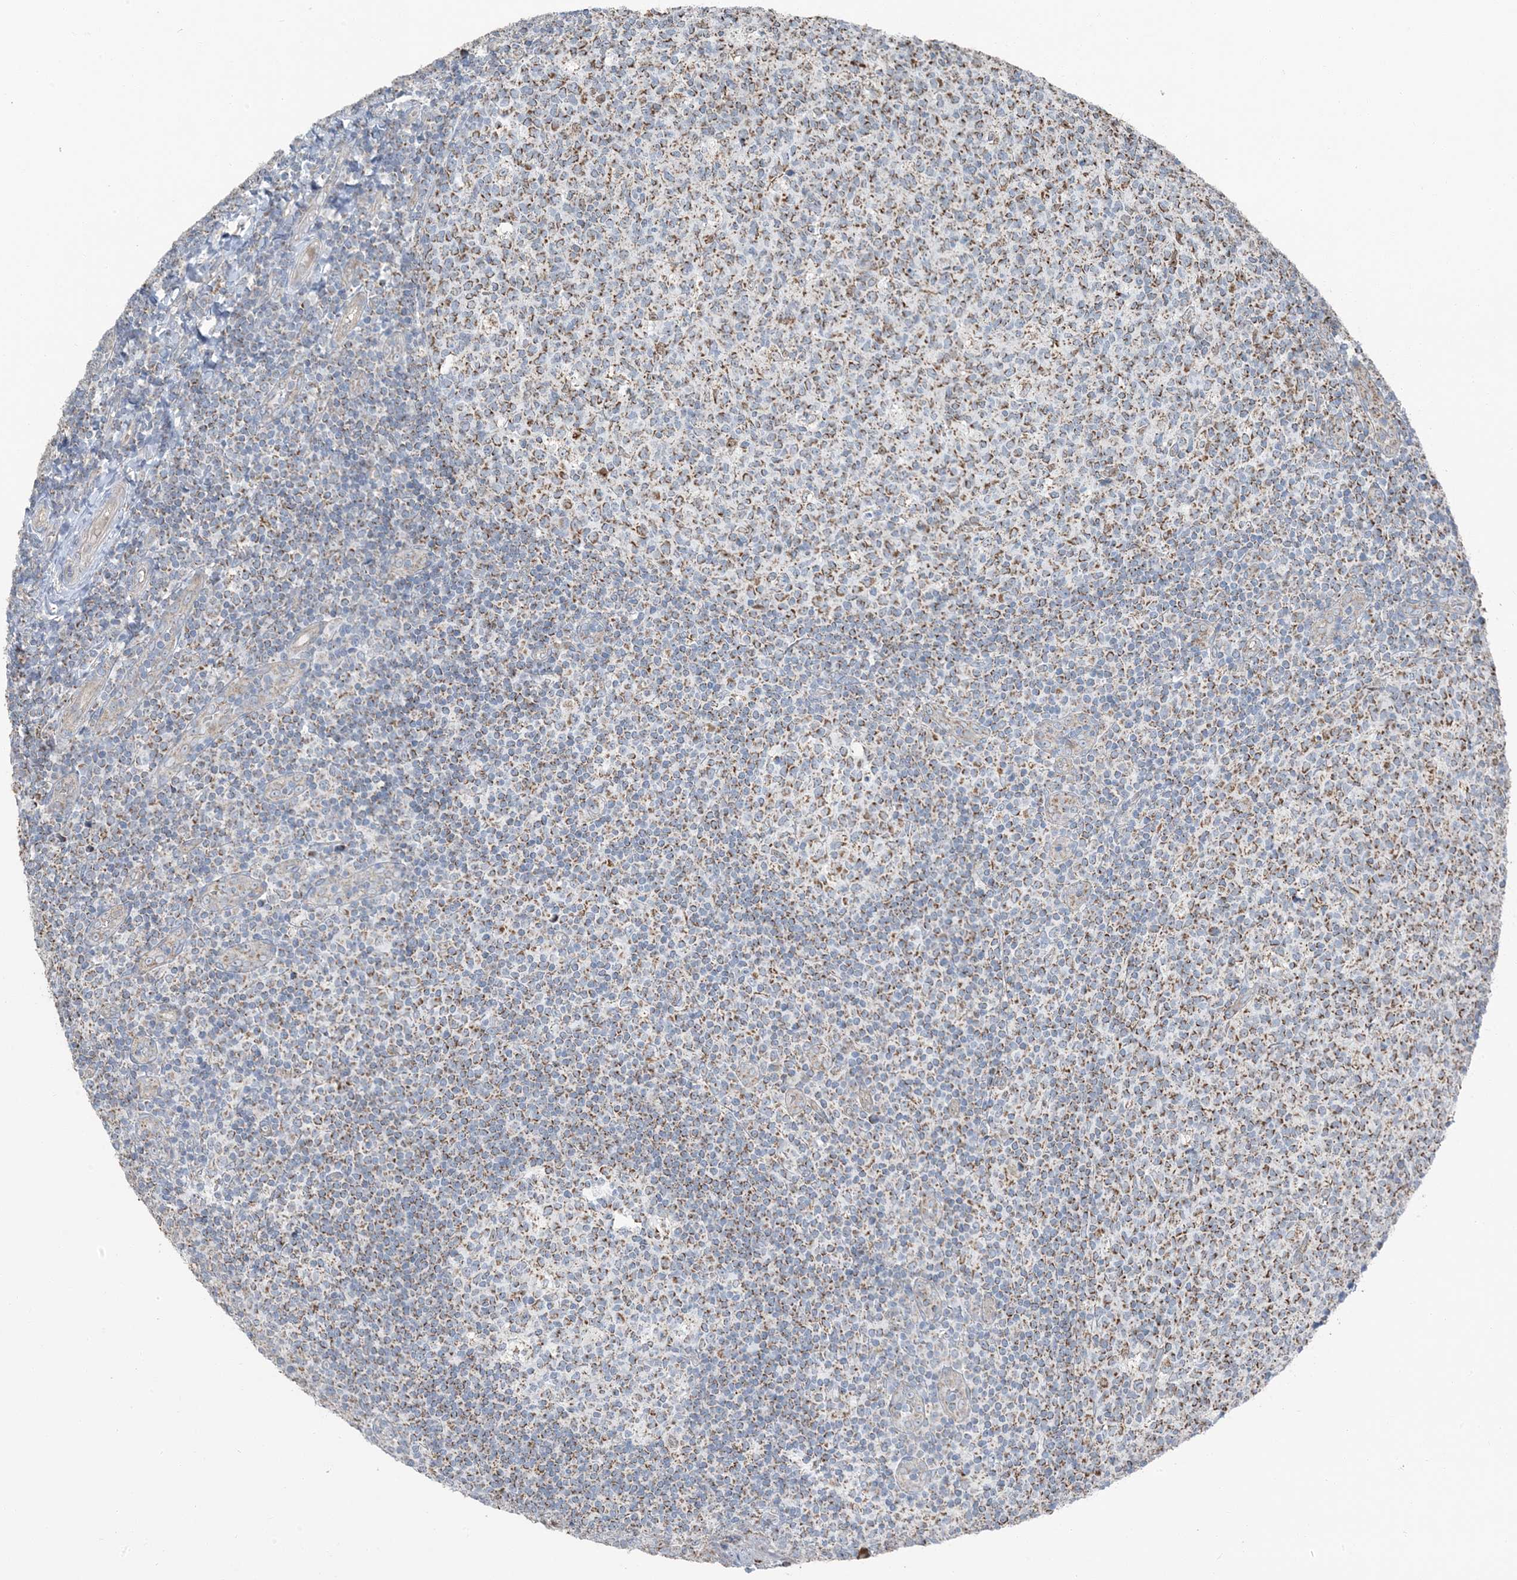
{"staining": {"intensity": "moderate", "quantity": ">75%", "location": "cytoplasmic/membranous"}, "tissue": "tonsil", "cell_type": "Germinal center cells", "image_type": "normal", "snomed": [{"axis": "morphology", "description": "Normal tissue, NOS"}, {"axis": "topography", "description": "Tonsil"}], "caption": "High-magnification brightfield microscopy of benign tonsil stained with DAB (brown) and counterstained with hematoxylin (blue). germinal center cells exhibit moderate cytoplasmic/membranous staining is identified in approximately>75% of cells.", "gene": "PILRB", "patient": {"sex": "female", "age": 19}}